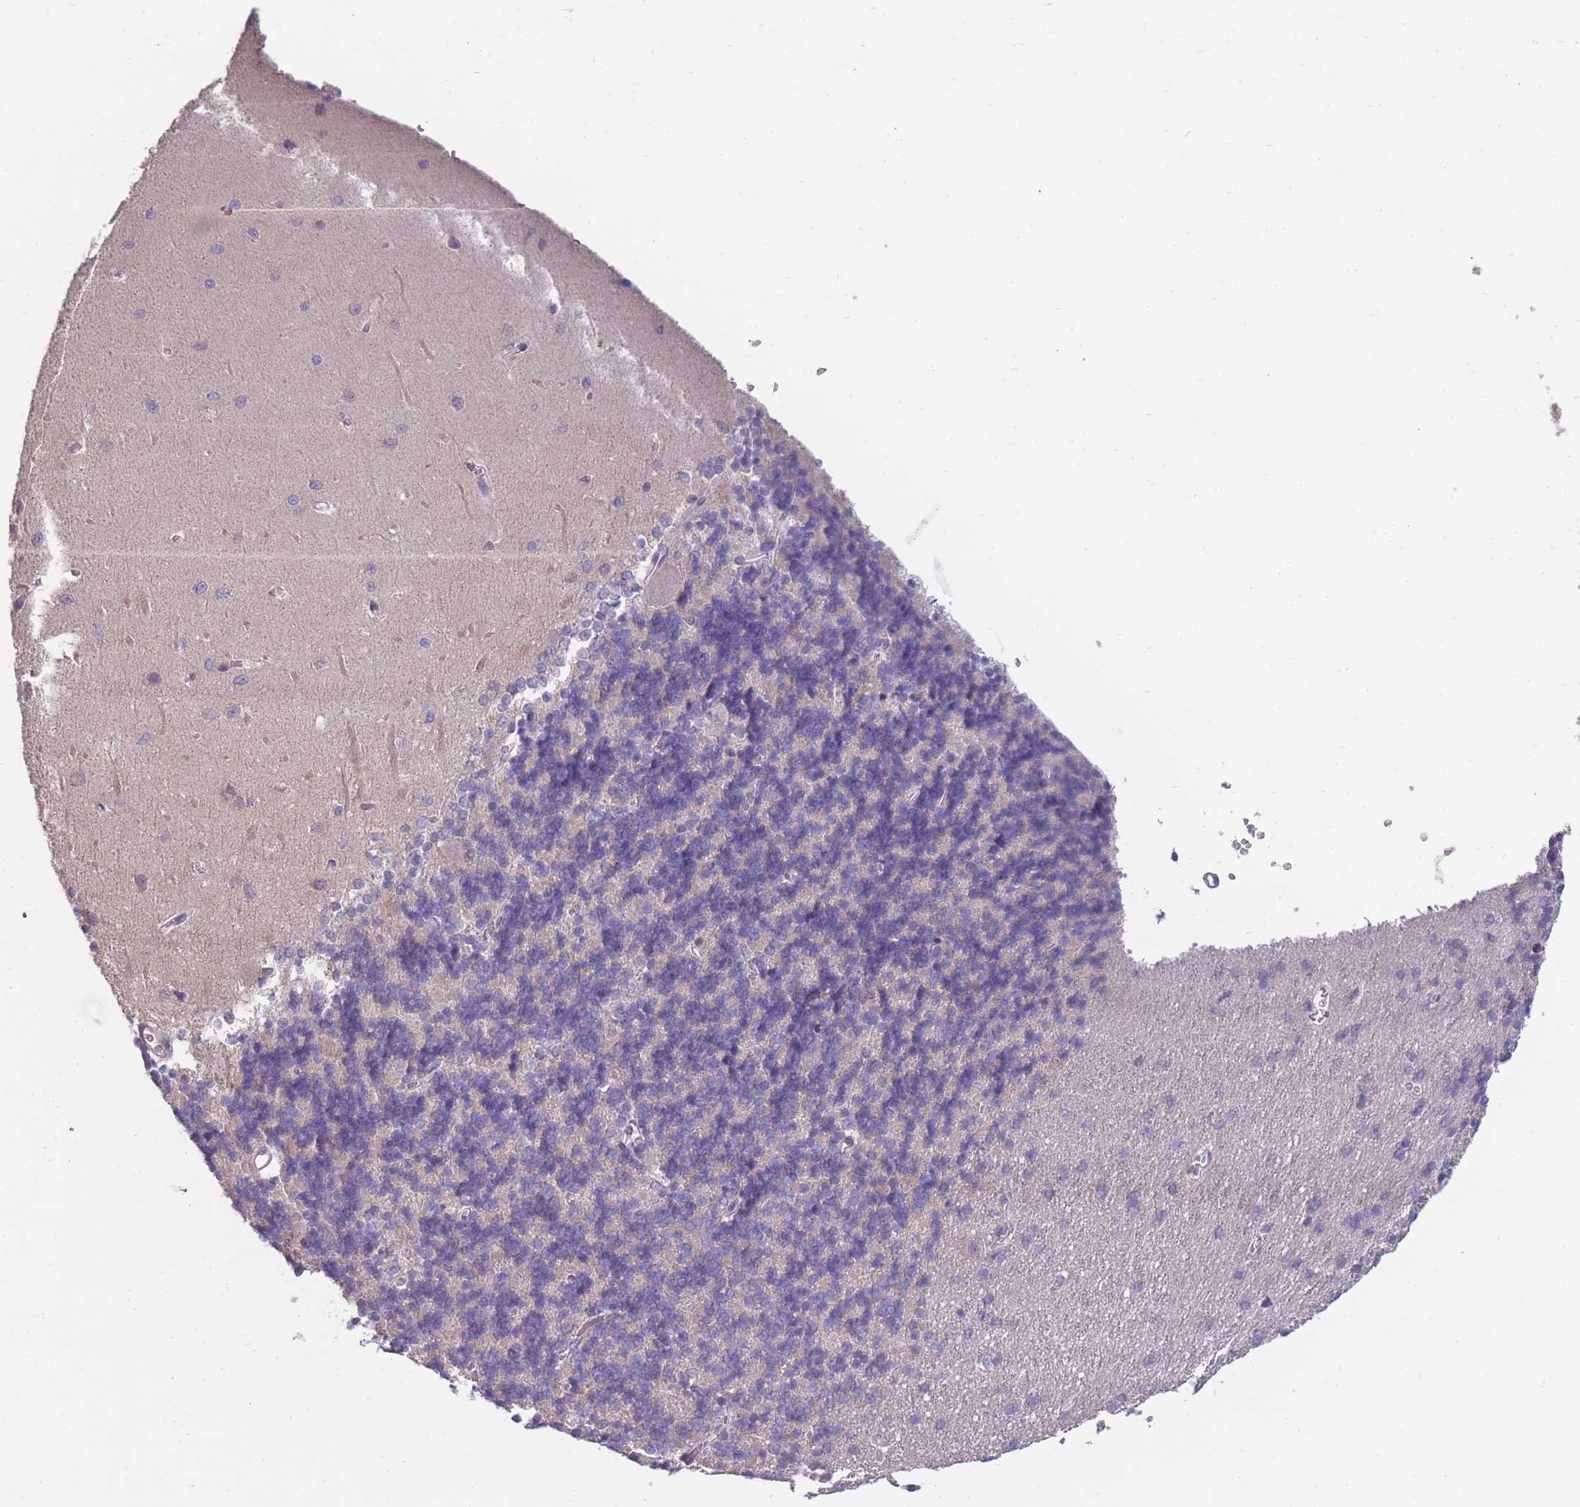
{"staining": {"intensity": "negative", "quantity": "none", "location": "none"}, "tissue": "cerebellum", "cell_type": "Cells in granular layer", "image_type": "normal", "snomed": [{"axis": "morphology", "description": "Normal tissue, NOS"}, {"axis": "topography", "description": "Cerebellum"}], "caption": "The IHC photomicrograph has no significant expression in cells in granular layer of cerebellum.", "gene": "CCNQ", "patient": {"sex": "male", "age": 37}}